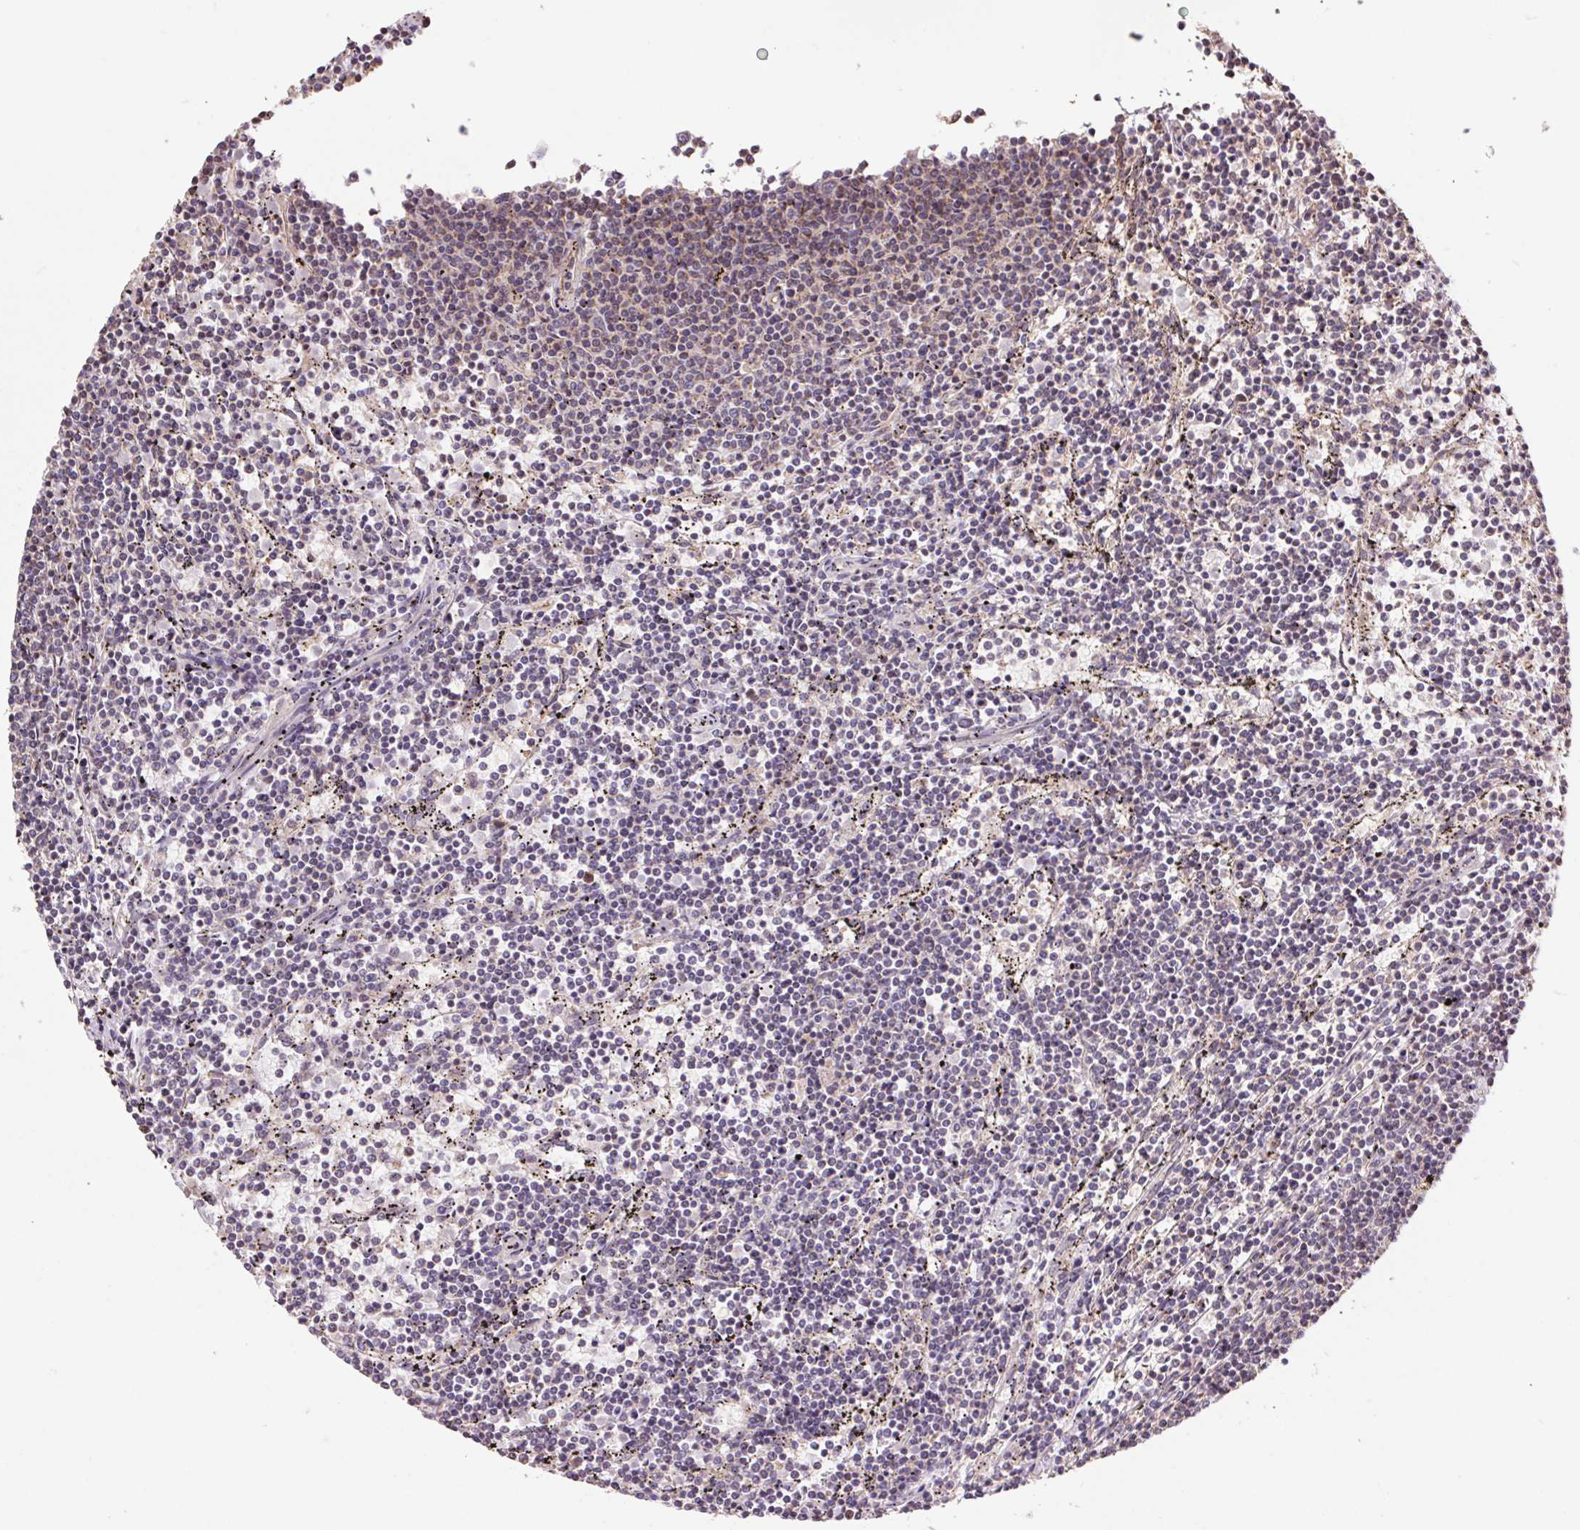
{"staining": {"intensity": "negative", "quantity": "none", "location": "none"}, "tissue": "lymphoma", "cell_type": "Tumor cells", "image_type": "cancer", "snomed": [{"axis": "morphology", "description": "Malignant lymphoma, non-Hodgkin's type, Low grade"}, {"axis": "topography", "description": "Spleen"}], "caption": "The immunohistochemistry micrograph has no significant expression in tumor cells of lymphoma tissue.", "gene": "PDHA1", "patient": {"sex": "female", "age": 50}}